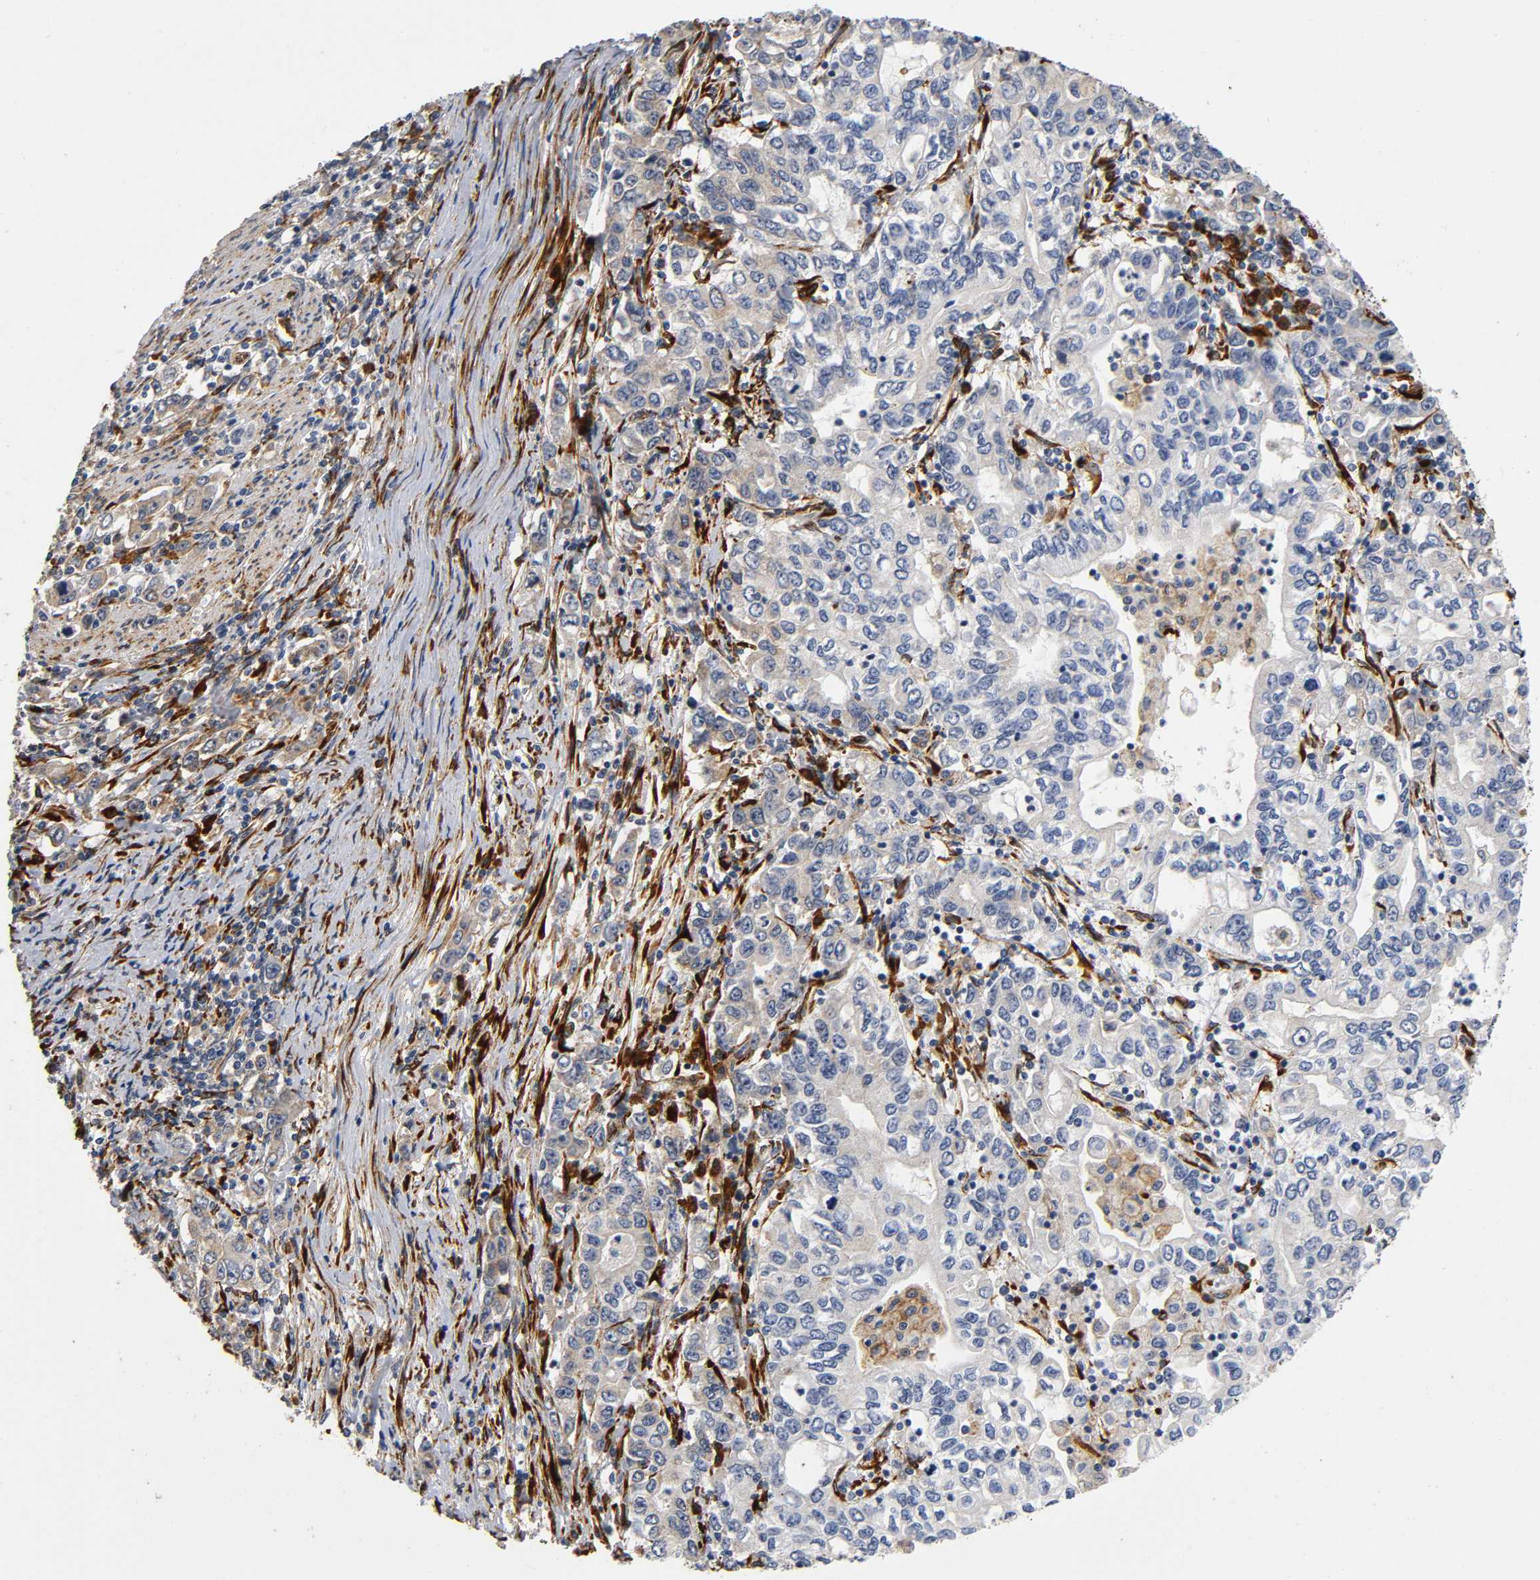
{"staining": {"intensity": "weak", "quantity": "25%-75%", "location": "cytoplasmic/membranous"}, "tissue": "stomach cancer", "cell_type": "Tumor cells", "image_type": "cancer", "snomed": [{"axis": "morphology", "description": "Adenocarcinoma, NOS"}, {"axis": "topography", "description": "Stomach, lower"}], "caption": "Human adenocarcinoma (stomach) stained with a brown dye exhibits weak cytoplasmic/membranous positive positivity in about 25%-75% of tumor cells.", "gene": "SOS2", "patient": {"sex": "female", "age": 72}}